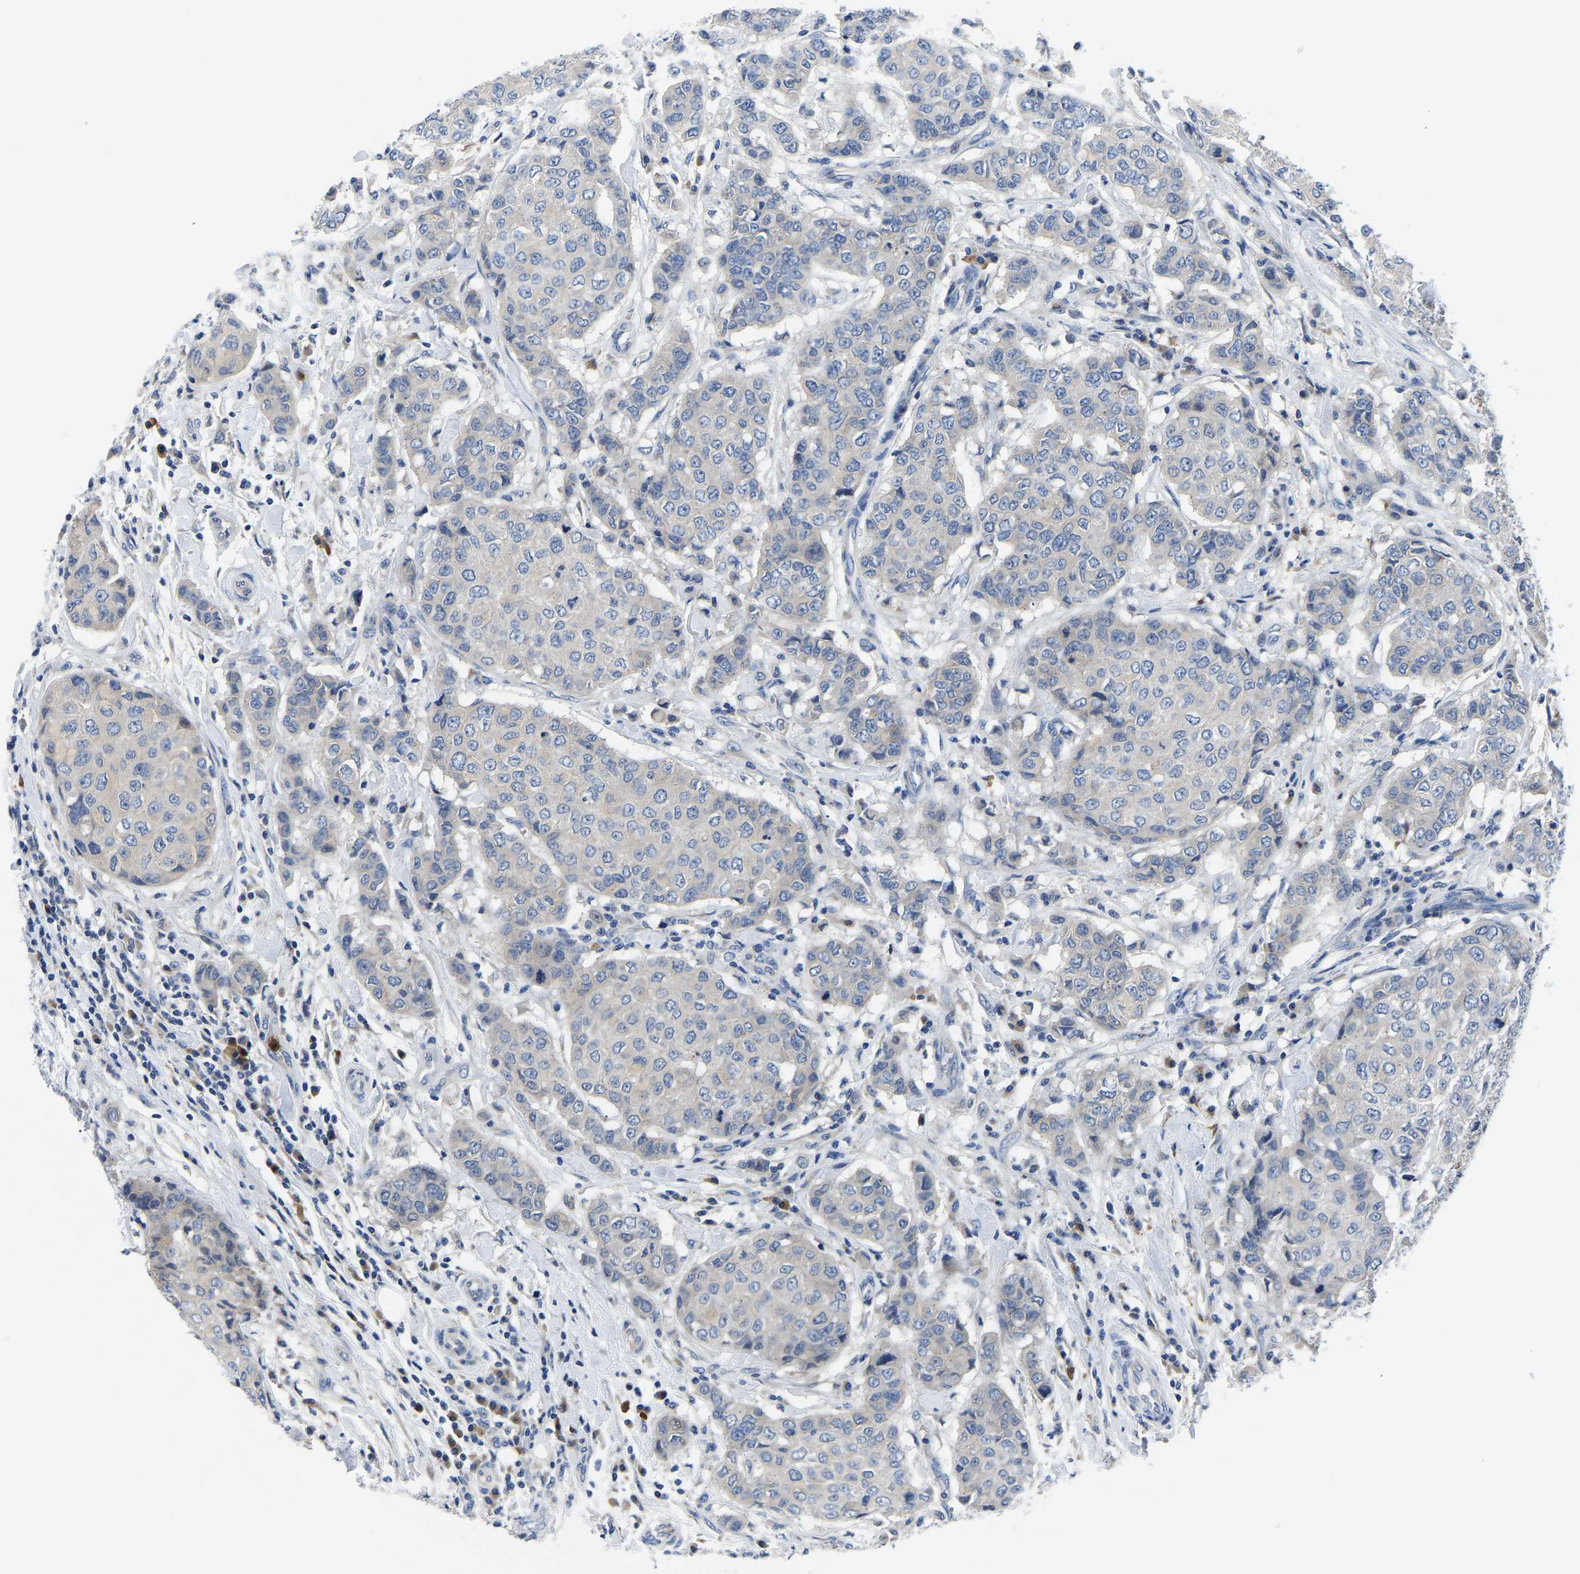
{"staining": {"intensity": "negative", "quantity": "none", "location": "none"}, "tissue": "breast cancer", "cell_type": "Tumor cells", "image_type": "cancer", "snomed": [{"axis": "morphology", "description": "Duct carcinoma"}, {"axis": "topography", "description": "Breast"}], "caption": "Breast cancer stained for a protein using immunohistochemistry (IHC) demonstrates no positivity tumor cells.", "gene": "TOR1B", "patient": {"sex": "female", "age": 27}}